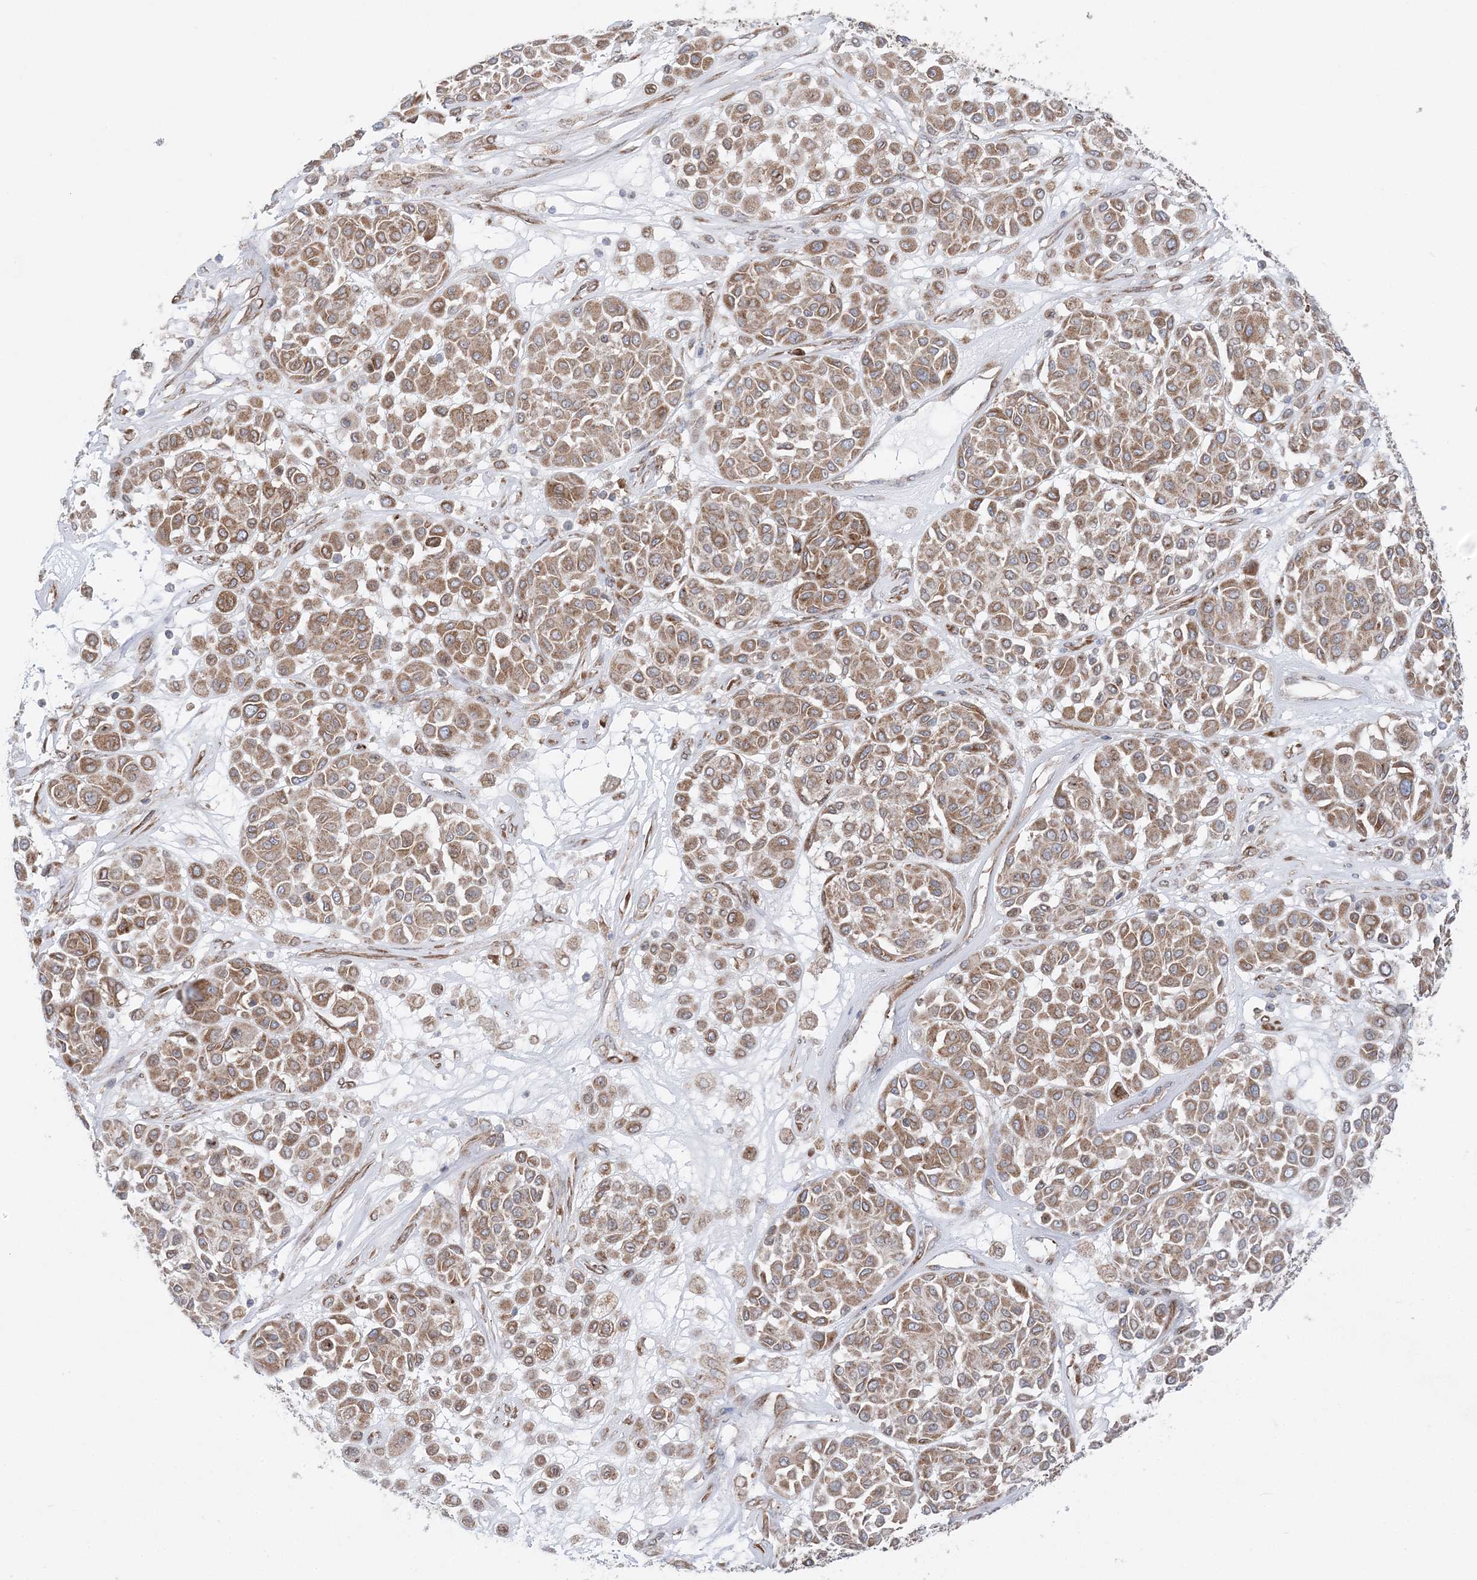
{"staining": {"intensity": "moderate", "quantity": ">75%", "location": "cytoplasmic/membranous"}, "tissue": "melanoma", "cell_type": "Tumor cells", "image_type": "cancer", "snomed": [{"axis": "morphology", "description": "Malignant melanoma, Metastatic site"}, {"axis": "topography", "description": "Soft tissue"}], "caption": "IHC of melanoma demonstrates medium levels of moderate cytoplasmic/membranous staining in about >75% of tumor cells.", "gene": "TMED10", "patient": {"sex": "male", "age": 41}}